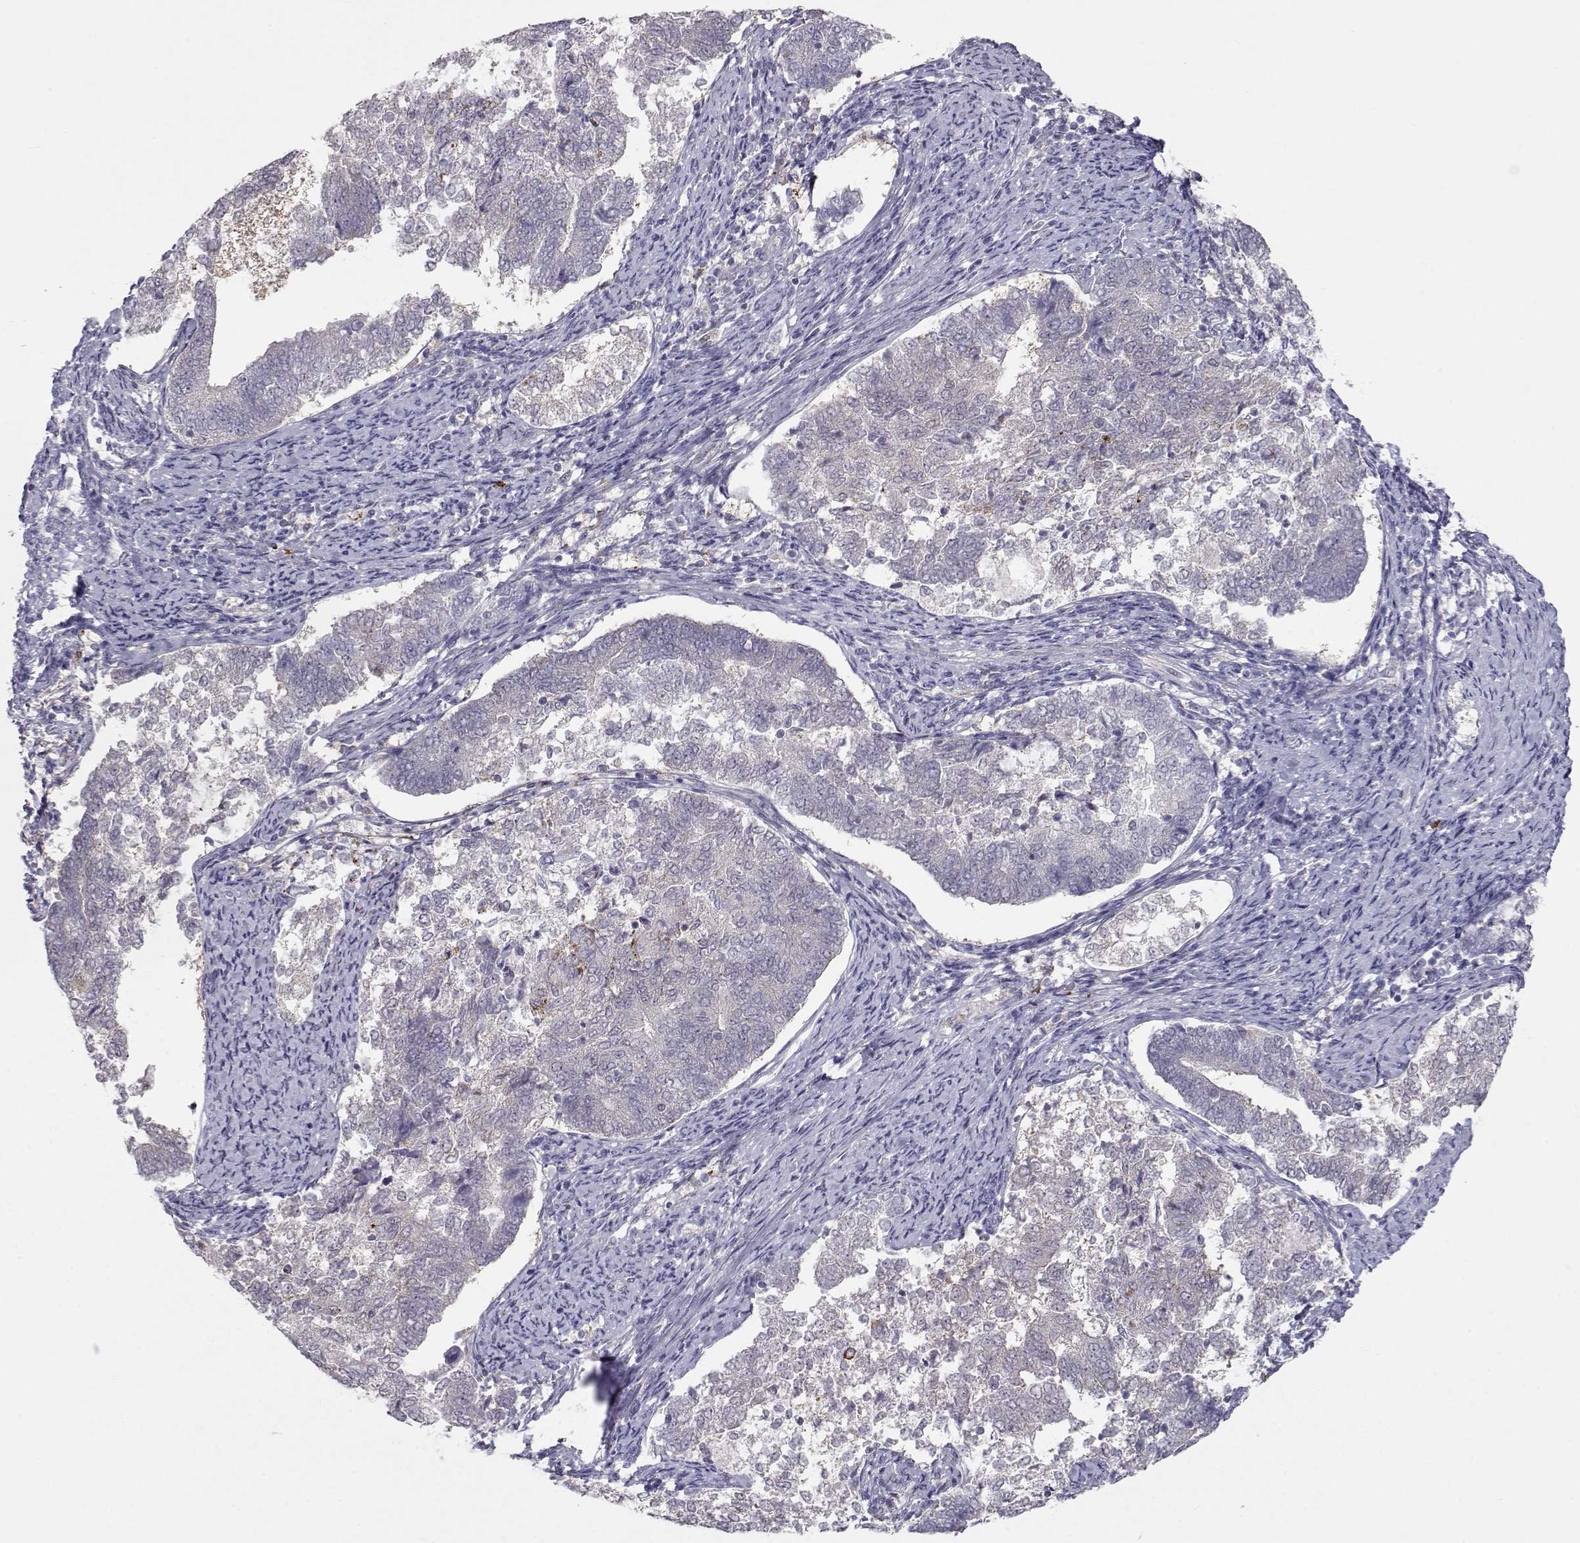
{"staining": {"intensity": "negative", "quantity": "none", "location": "none"}, "tissue": "endometrial cancer", "cell_type": "Tumor cells", "image_type": "cancer", "snomed": [{"axis": "morphology", "description": "Adenocarcinoma, NOS"}, {"axis": "topography", "description": "Endometrium"}], "caption": "Immunohistochemical staining of endometrial cancer exhibits no significant expression in tumor cells. Brightfield microscopy of immunohistochemistry (IHC) stained with DAB (3,3'-diaminobenzidine) (brown) and hematoxylin (blue), captured at high magnification.", "gene": "NPVF", "patient": {"sex": "female", "age": 65}}